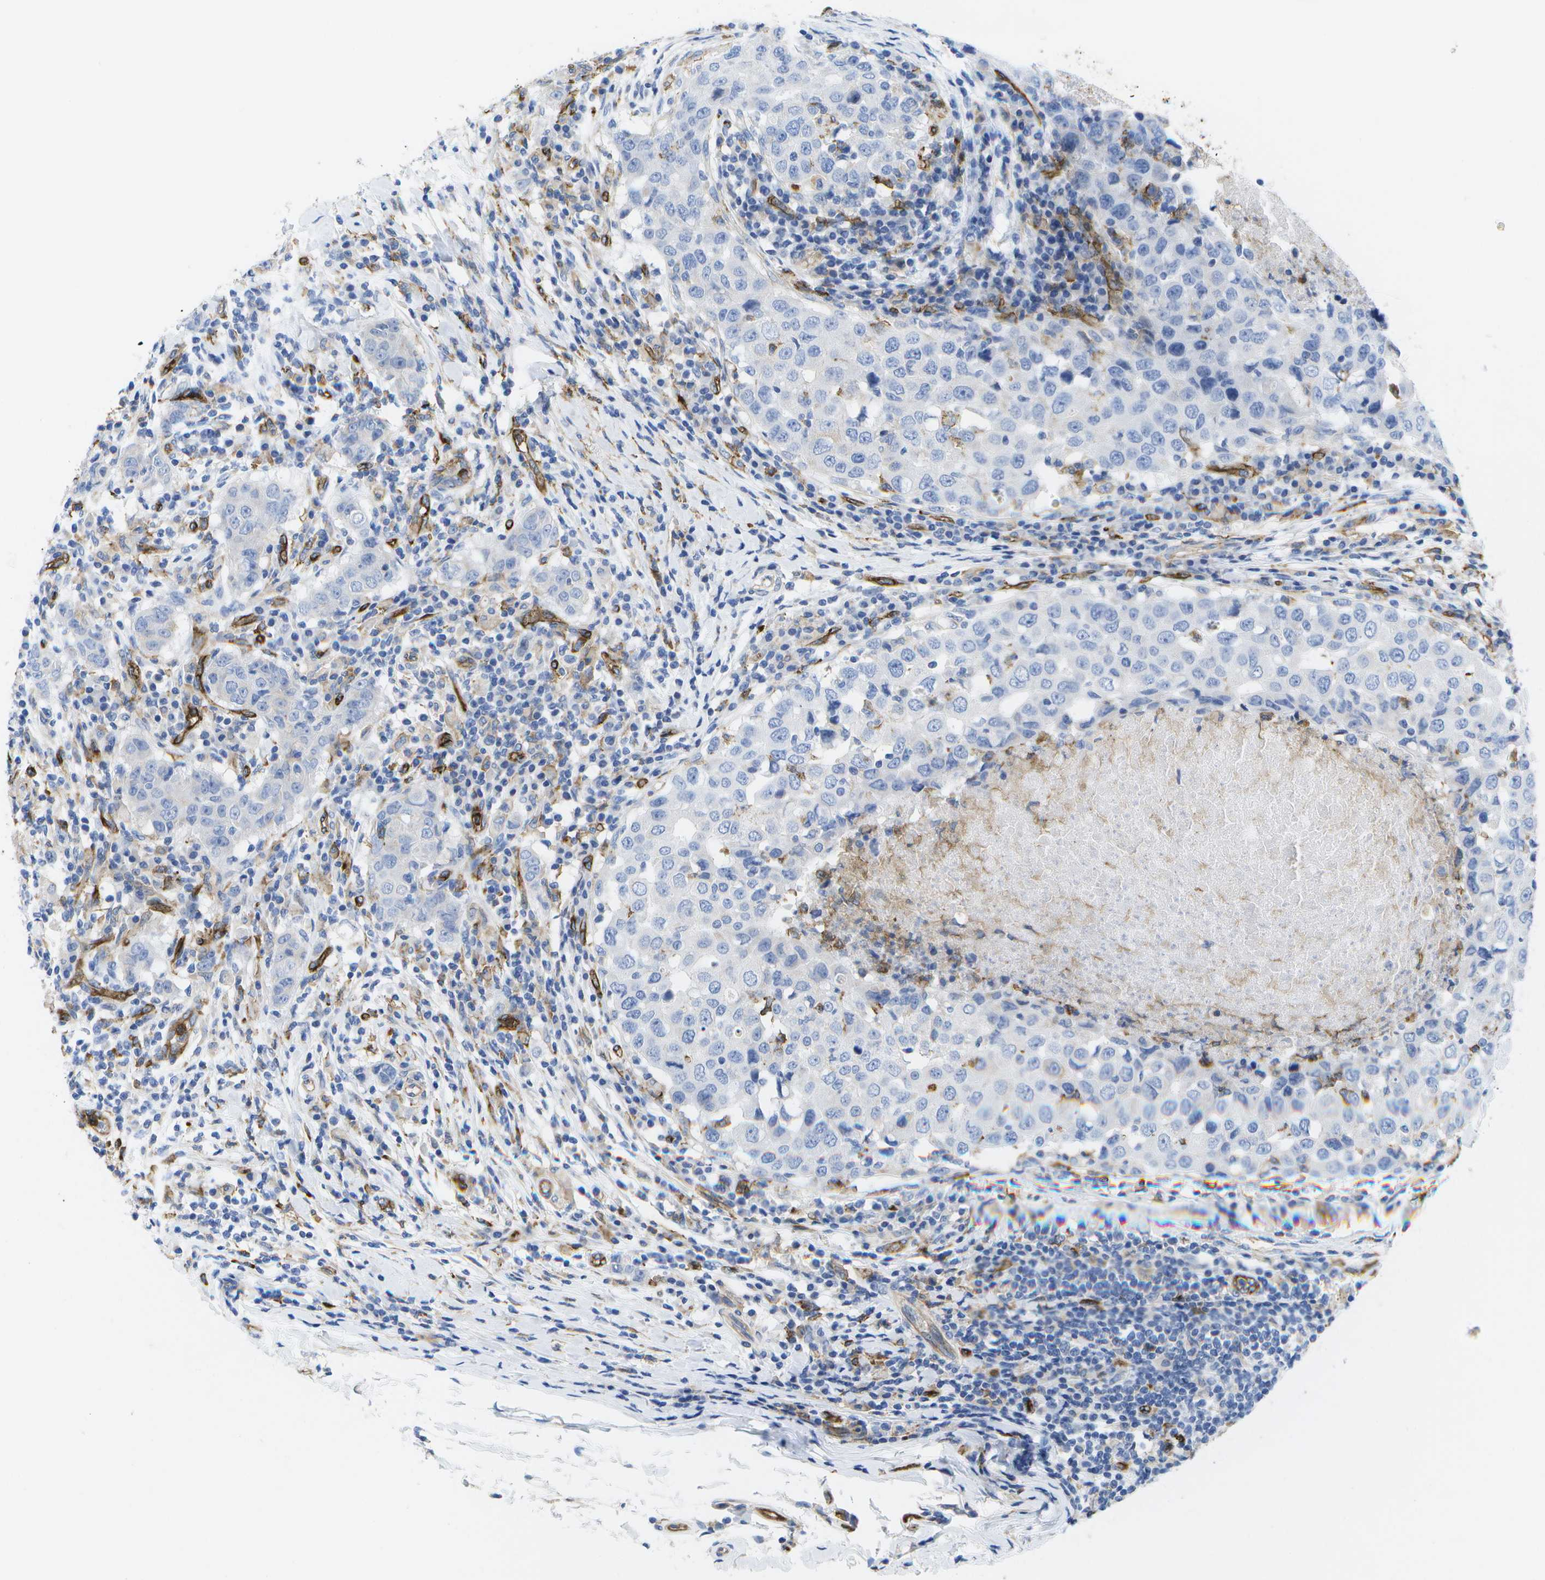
{"staining": {"intensity": "negative", "quantity": "none", "location": "none"}, "tissue": "breast cancer", "cell_type": "Tumor cells", "image_type": "cancer", "snomed": [{"axis": "morphology", "description": "Duct carcinoma"}, {"axis": "topography", "description": "Breast"}], "caption": "There is no significant positivity in tumor cells of intraductal carcinoma (breast).", "gene": "DYSF", "patient": {"sex": "female", "age": 27}}